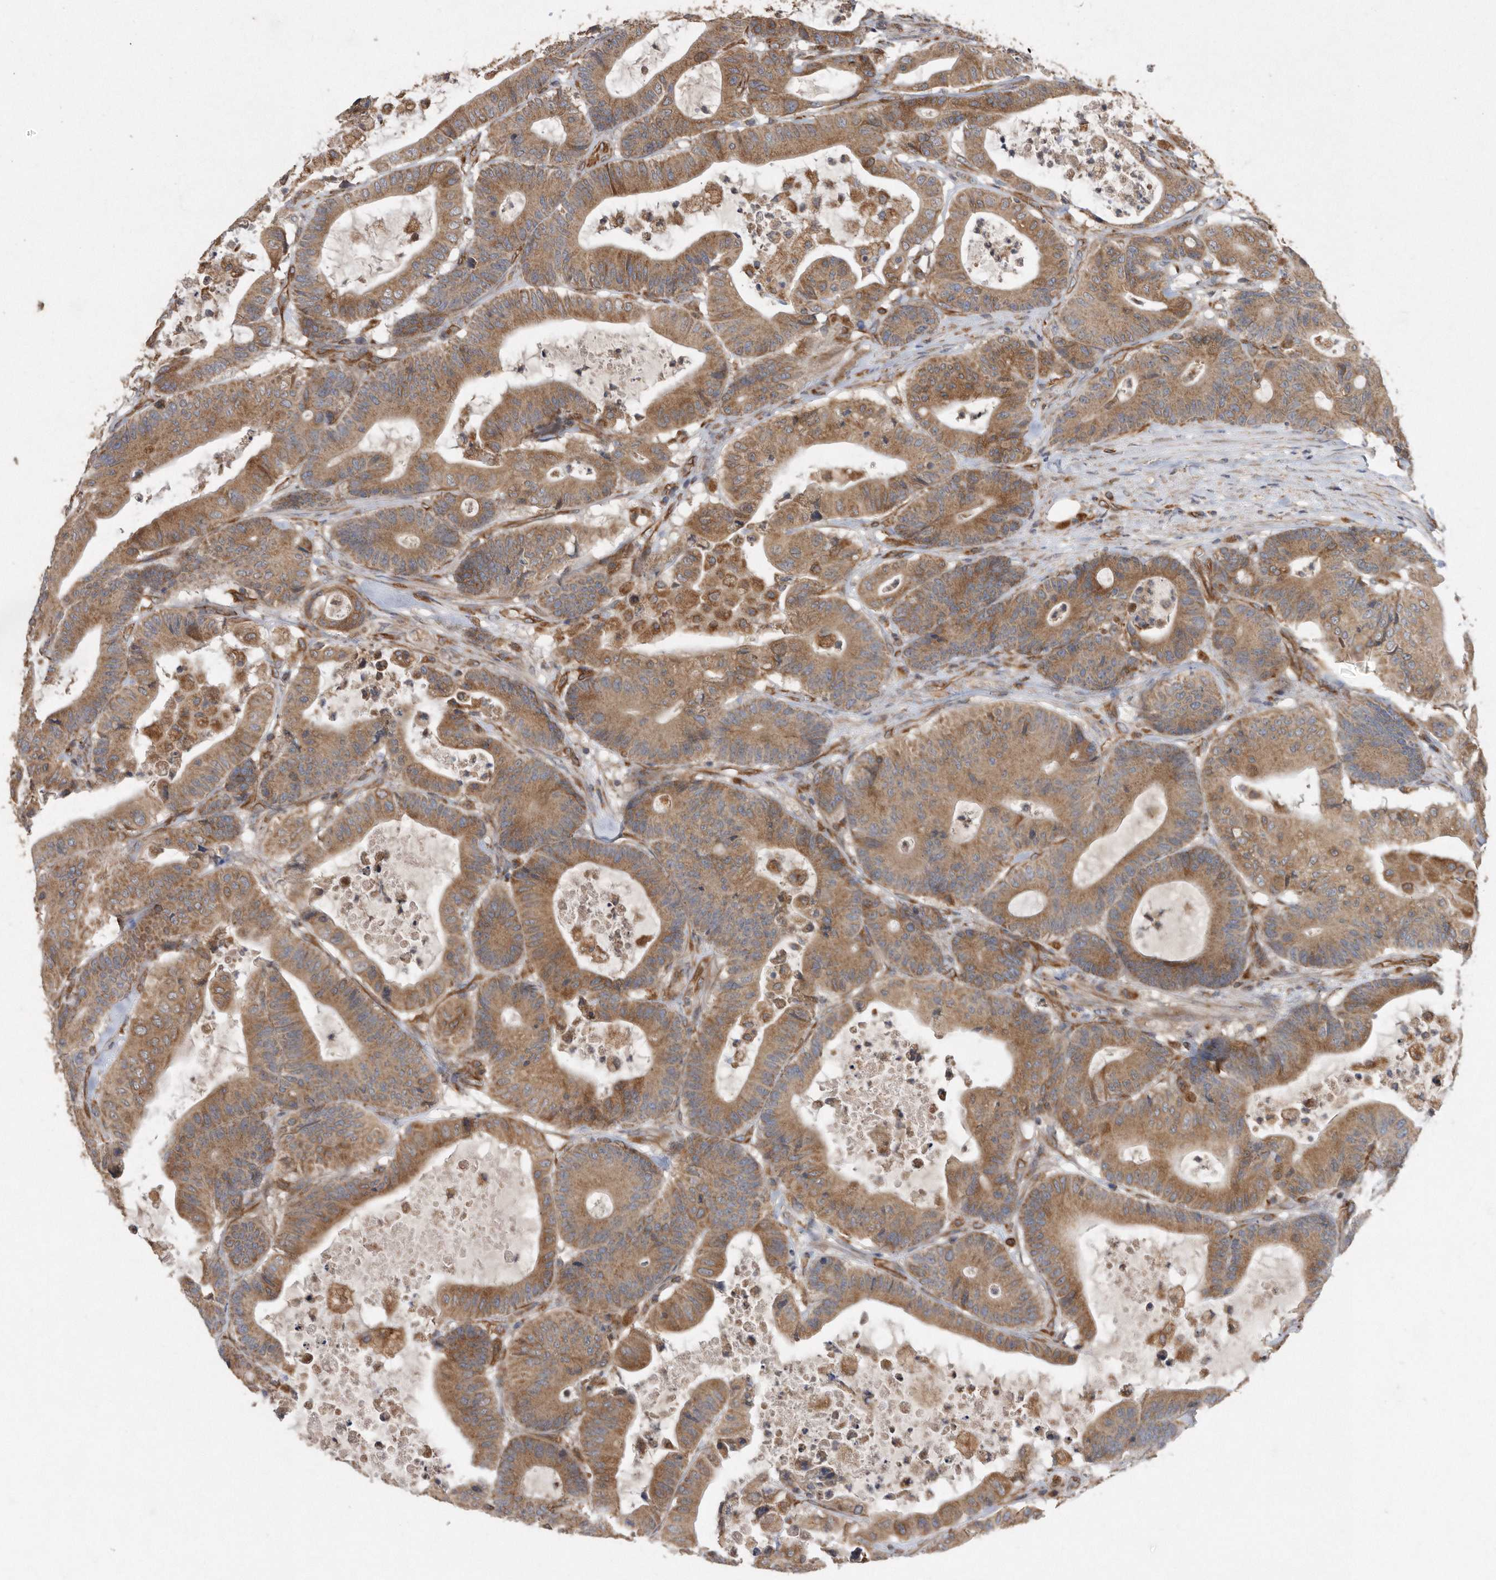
{"staining": {"intensity": "moderate", "quantity": ">75%", "location": "cytoplasmic/membranous"}, "tissue": "colorectal cancer", "cell_type": "Tumor cells", "image_type": "cancer", "snomed": [{"axis": "morphology", "description": "Adenocarcinoma, NOS"}, {"axis": "topography", "description": "Colon"}], "caption": "Protein expression analysis of human colorectal cancer reveals moderate cytoplasmic/membranous expression in approximately >75% of tumor cells. Immunohistochemistry stains the protein of interest in brown and the nuclei are stained blue.", "gene": "PON2", "patient": {"sex": "female", "age": 84}}